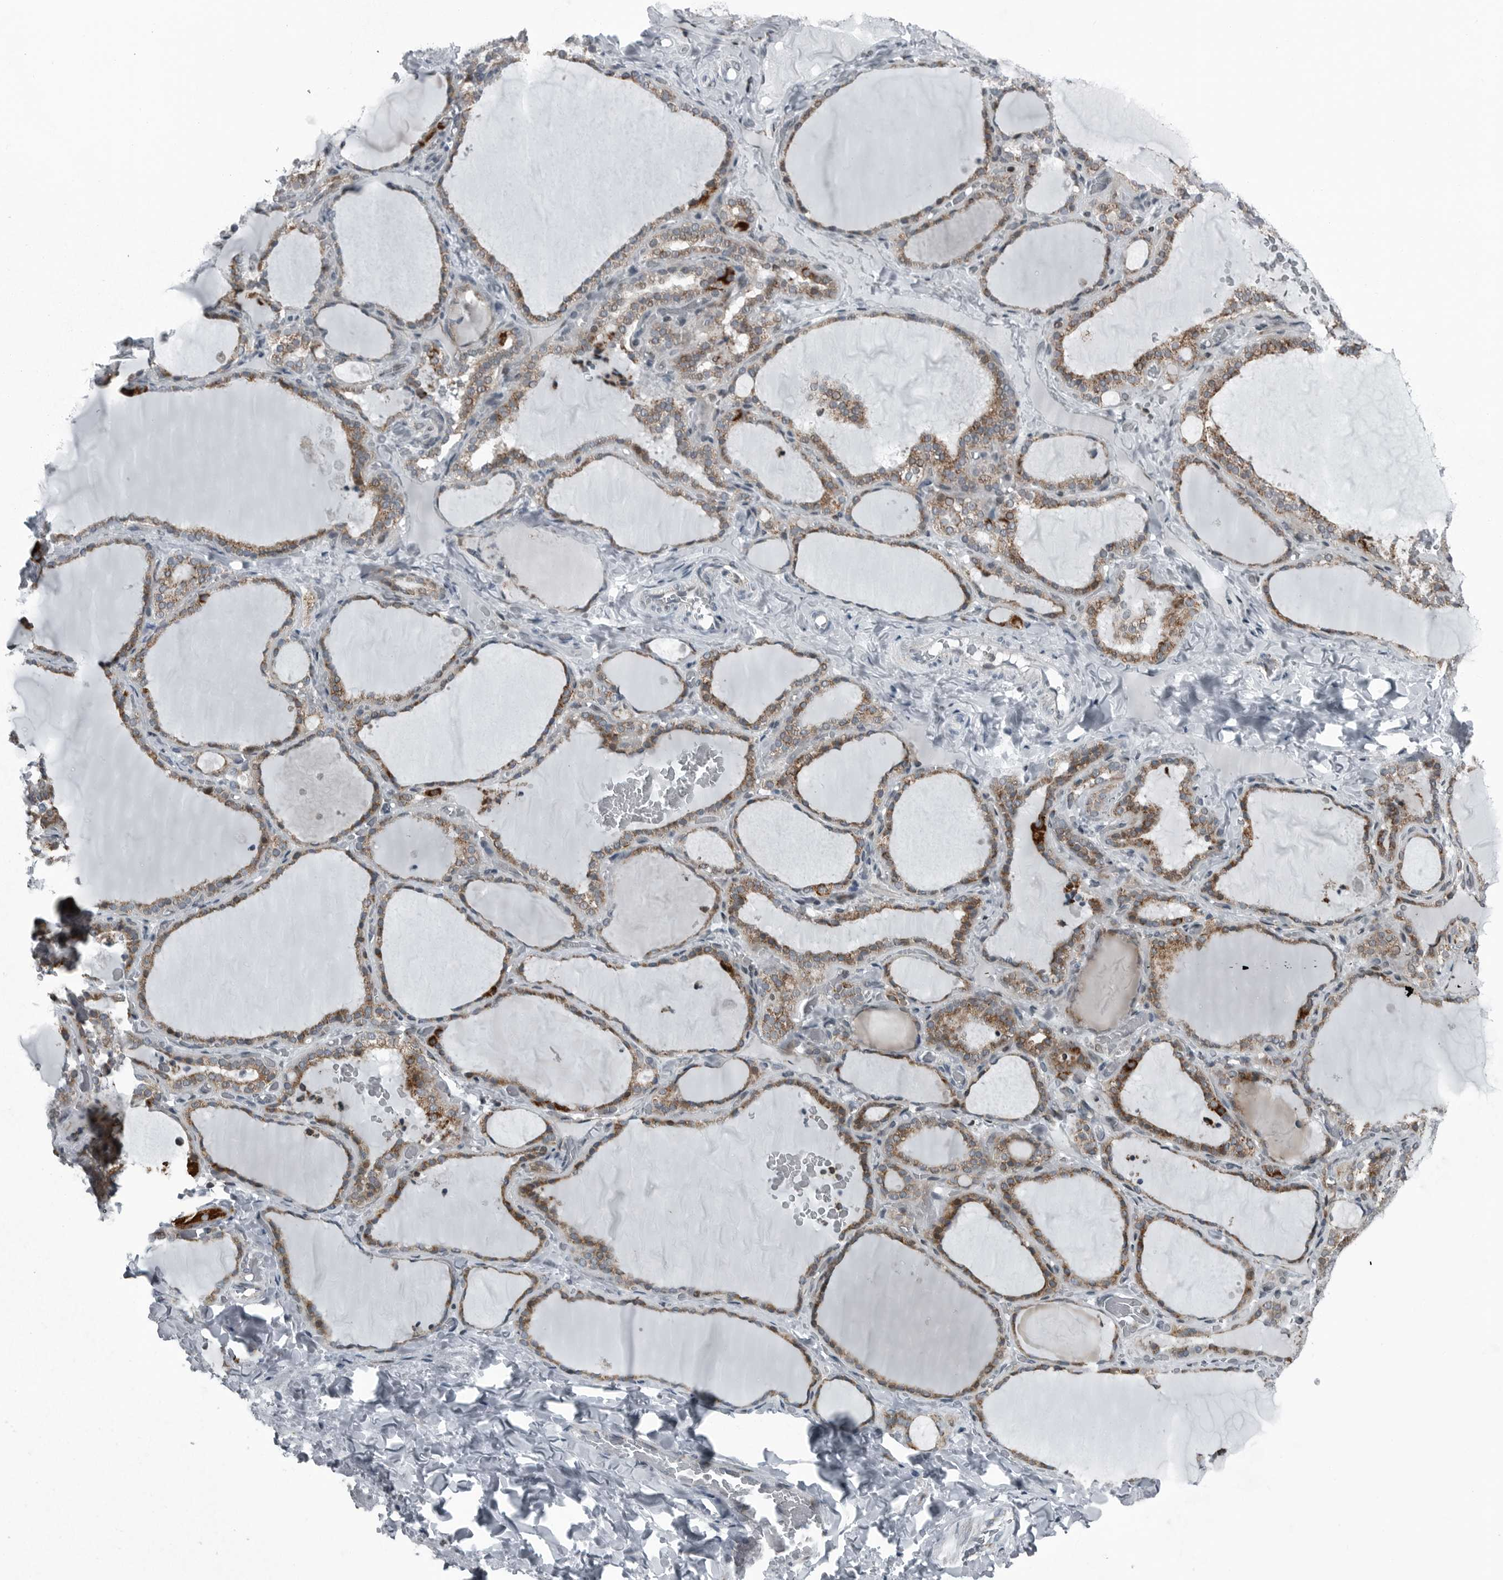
{"staining": {"intensity": "moderate", "quantity": ">75%", "location": "cytoplasmic/membranous"}, "tissue": "thyroid gland", "cell_type": "Glandular cells", "image_type": "normal", "snomed": [{"axis": "morphology", "description": "Normal tissue, NOS"}, {"axis": "topography", "description": "Thyroid gland"}], "caption": "Unremarkable thyroid gland was stained to show a protein in brown. There is medium levels of moderate cytoplasmic/membranous expression in about >75% of glandular cells.", "gene": "GAK", "patient": {"sex": "female", "age": 22}}